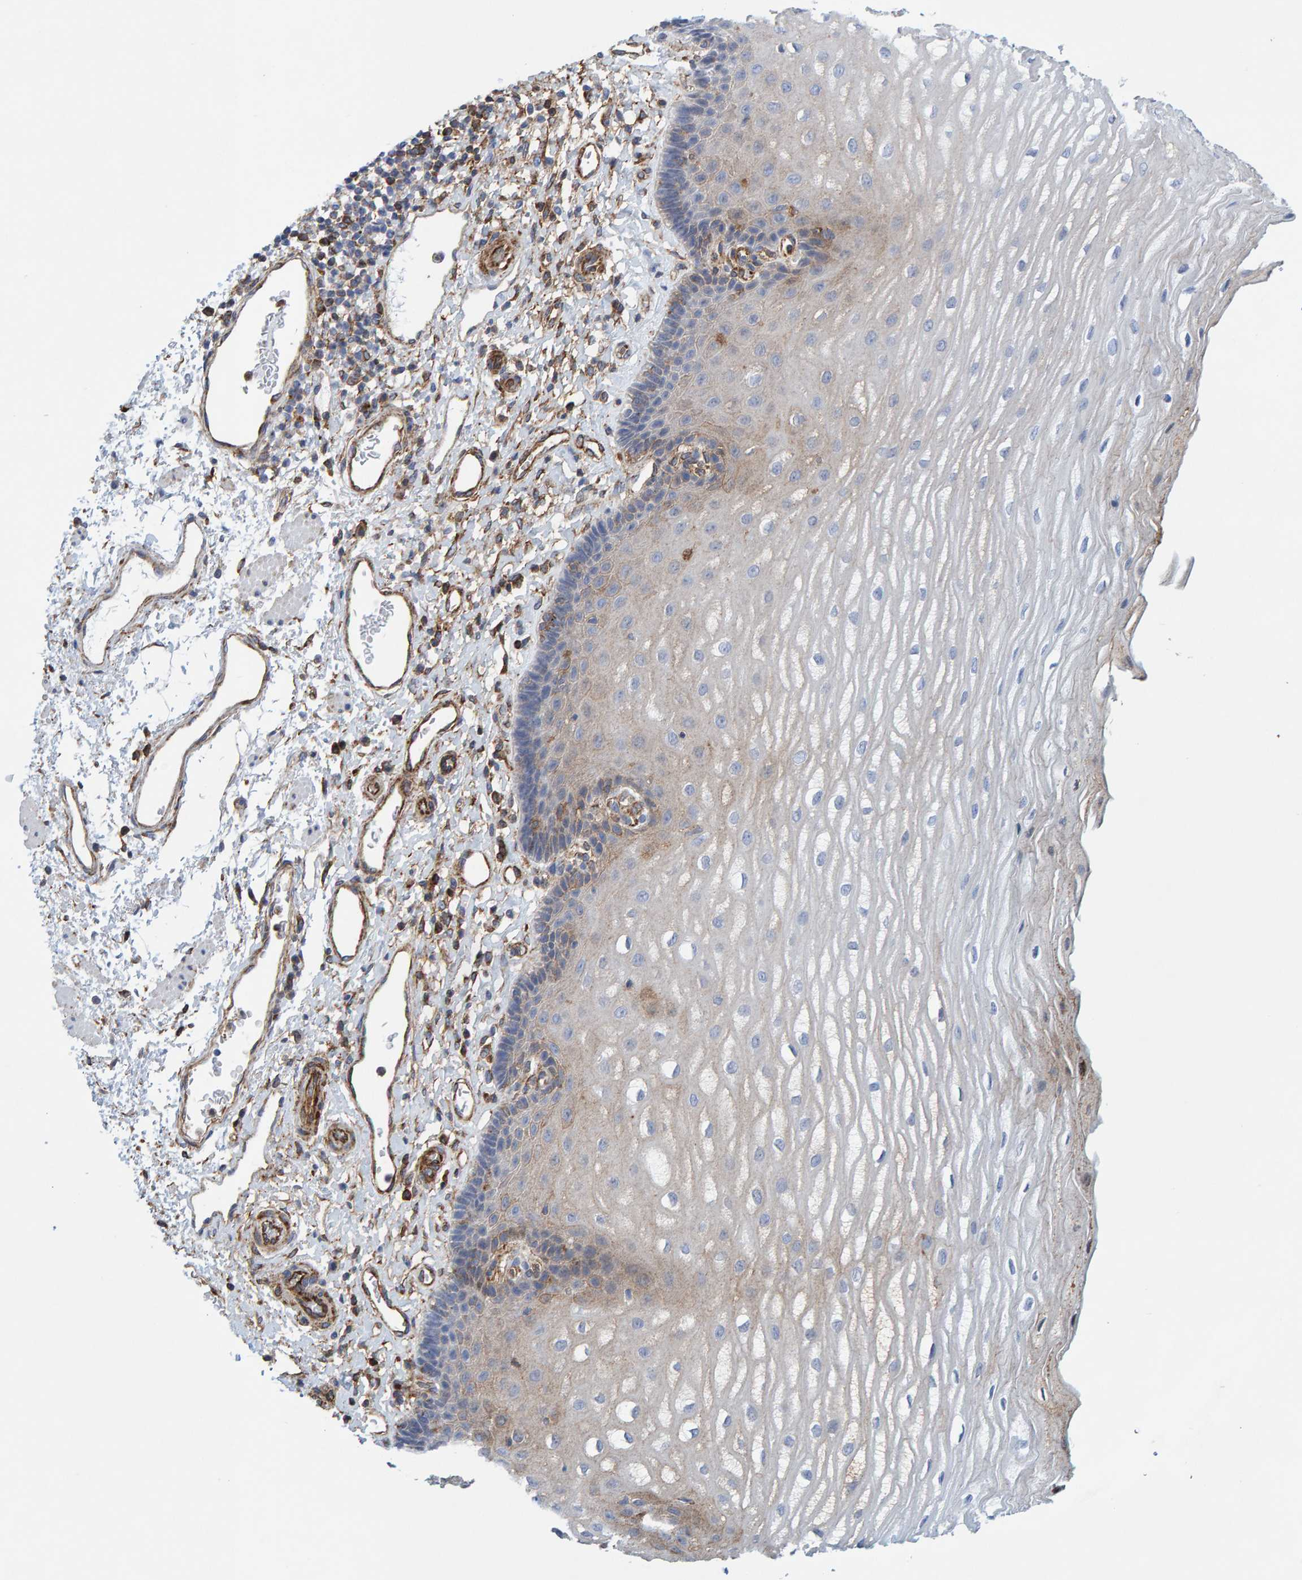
{"staining": {"intensity": "negative", "quantity": "none", "location": "none"}, "tissue": "esophagus", "cell_type": "Squamous epithelial cells", "image_type": "normal", "snomed": [{"axis": "morphology", "description": "Normal tissue, NOS"}, {"axis": "topography", "description": "Esophagus"}], "caption": "This micrograph is of benign esophagus stained with immunohistochemistry (IHC) to label a protein in brown with the nuclei are counter-stained blue. There is no positivity in squamous epithelial cells.", "gene": "MVP", "patient": {"sex": "male", "age": 54}}